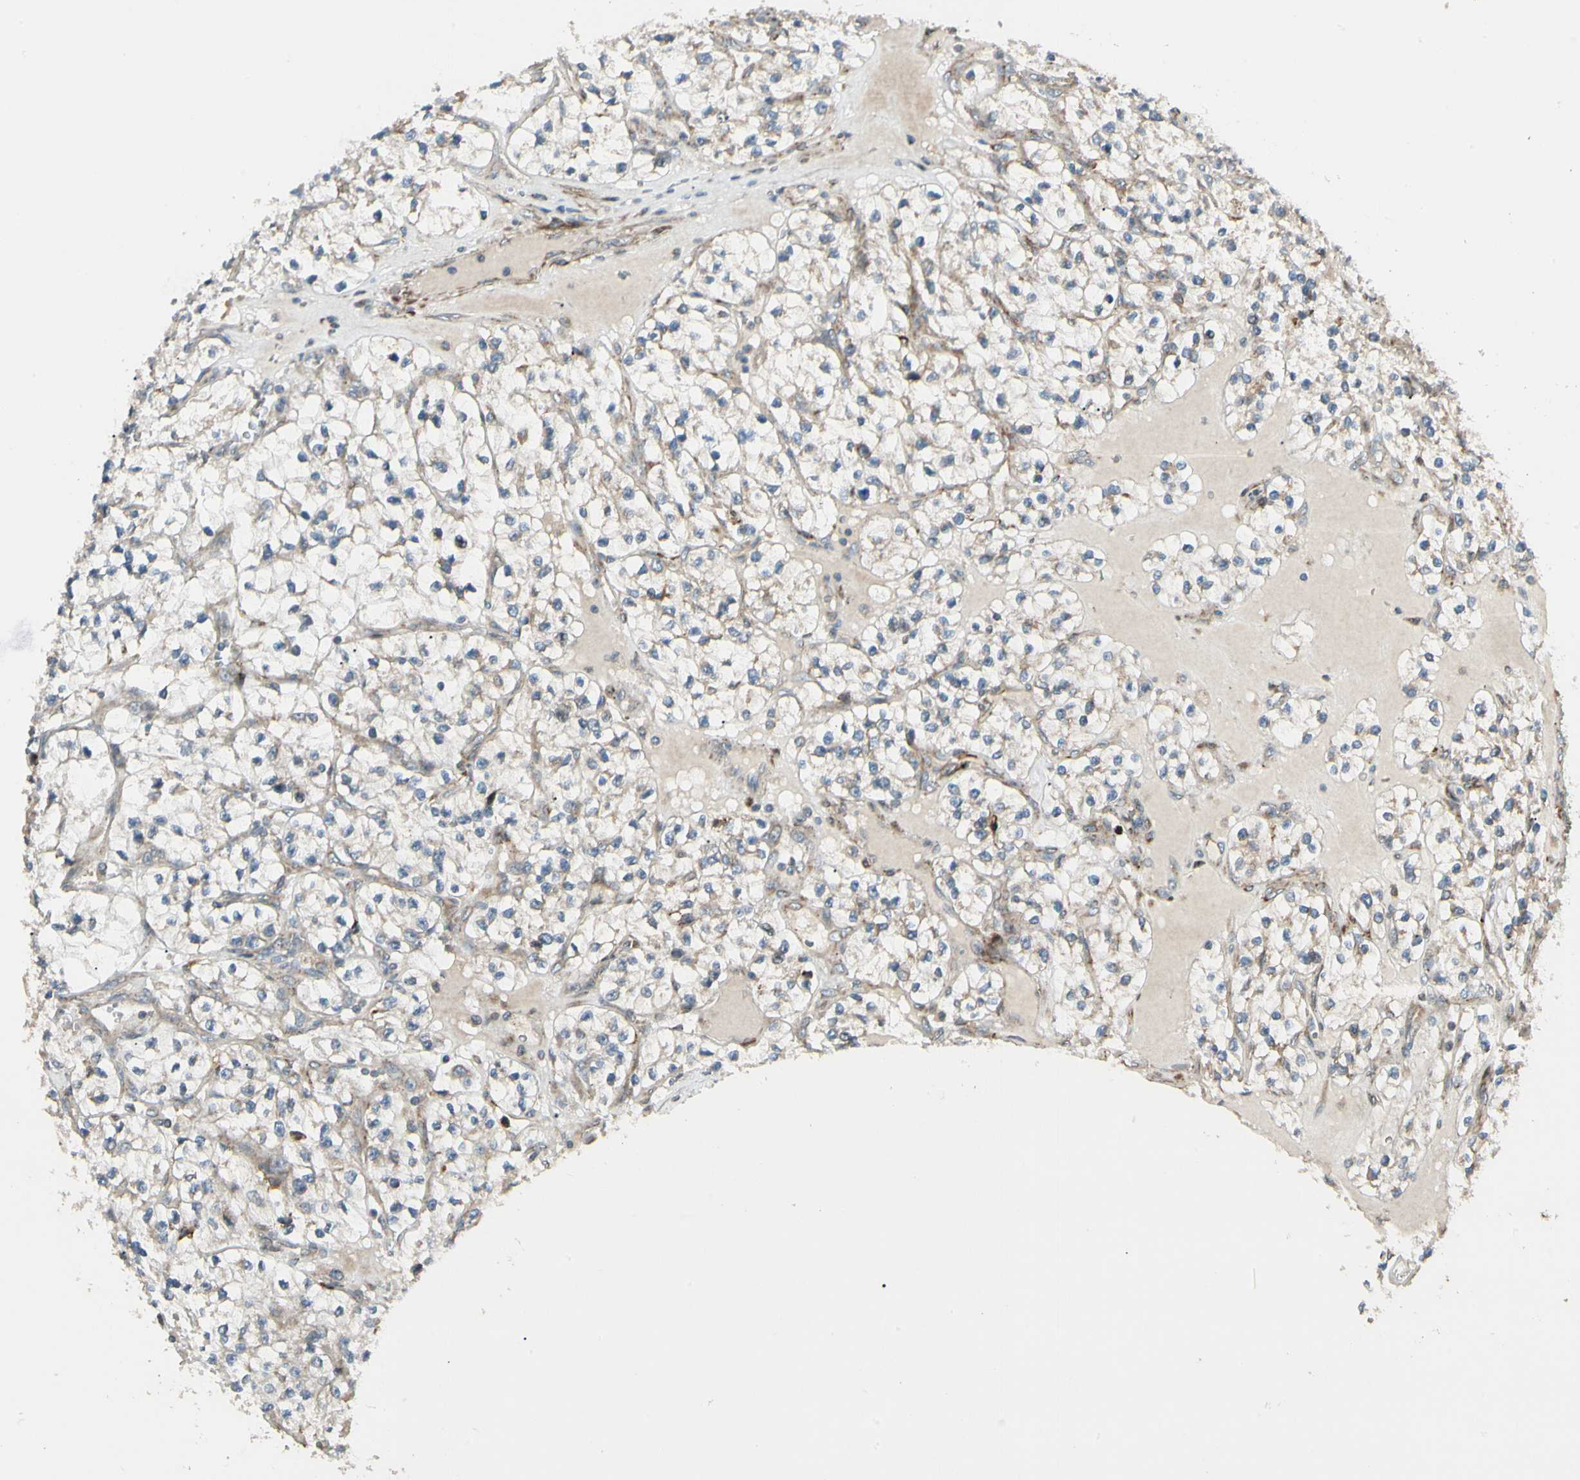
{"staining": {"intensity": "weak", "quantity": ">75%", "location": "cytoplasmic/membranous"}, "tissue": "renal cancer", "cell_type": "Tumor cells", "image_type": "cancer", "snomed": [{"axis": "morphology", "description": "Adenocarcinoma, NOS"}, {"axis": "topography", "description": "Kidney"}], "caption": "Immunohistochemical staining of renal cancer (adenocarcinoma) shows low levels of weak cytoplasmic/membranous expression in about >75% of tumor cells.", "gene": "MRPL9", "patient": {"sex": "female", "age": 57}}